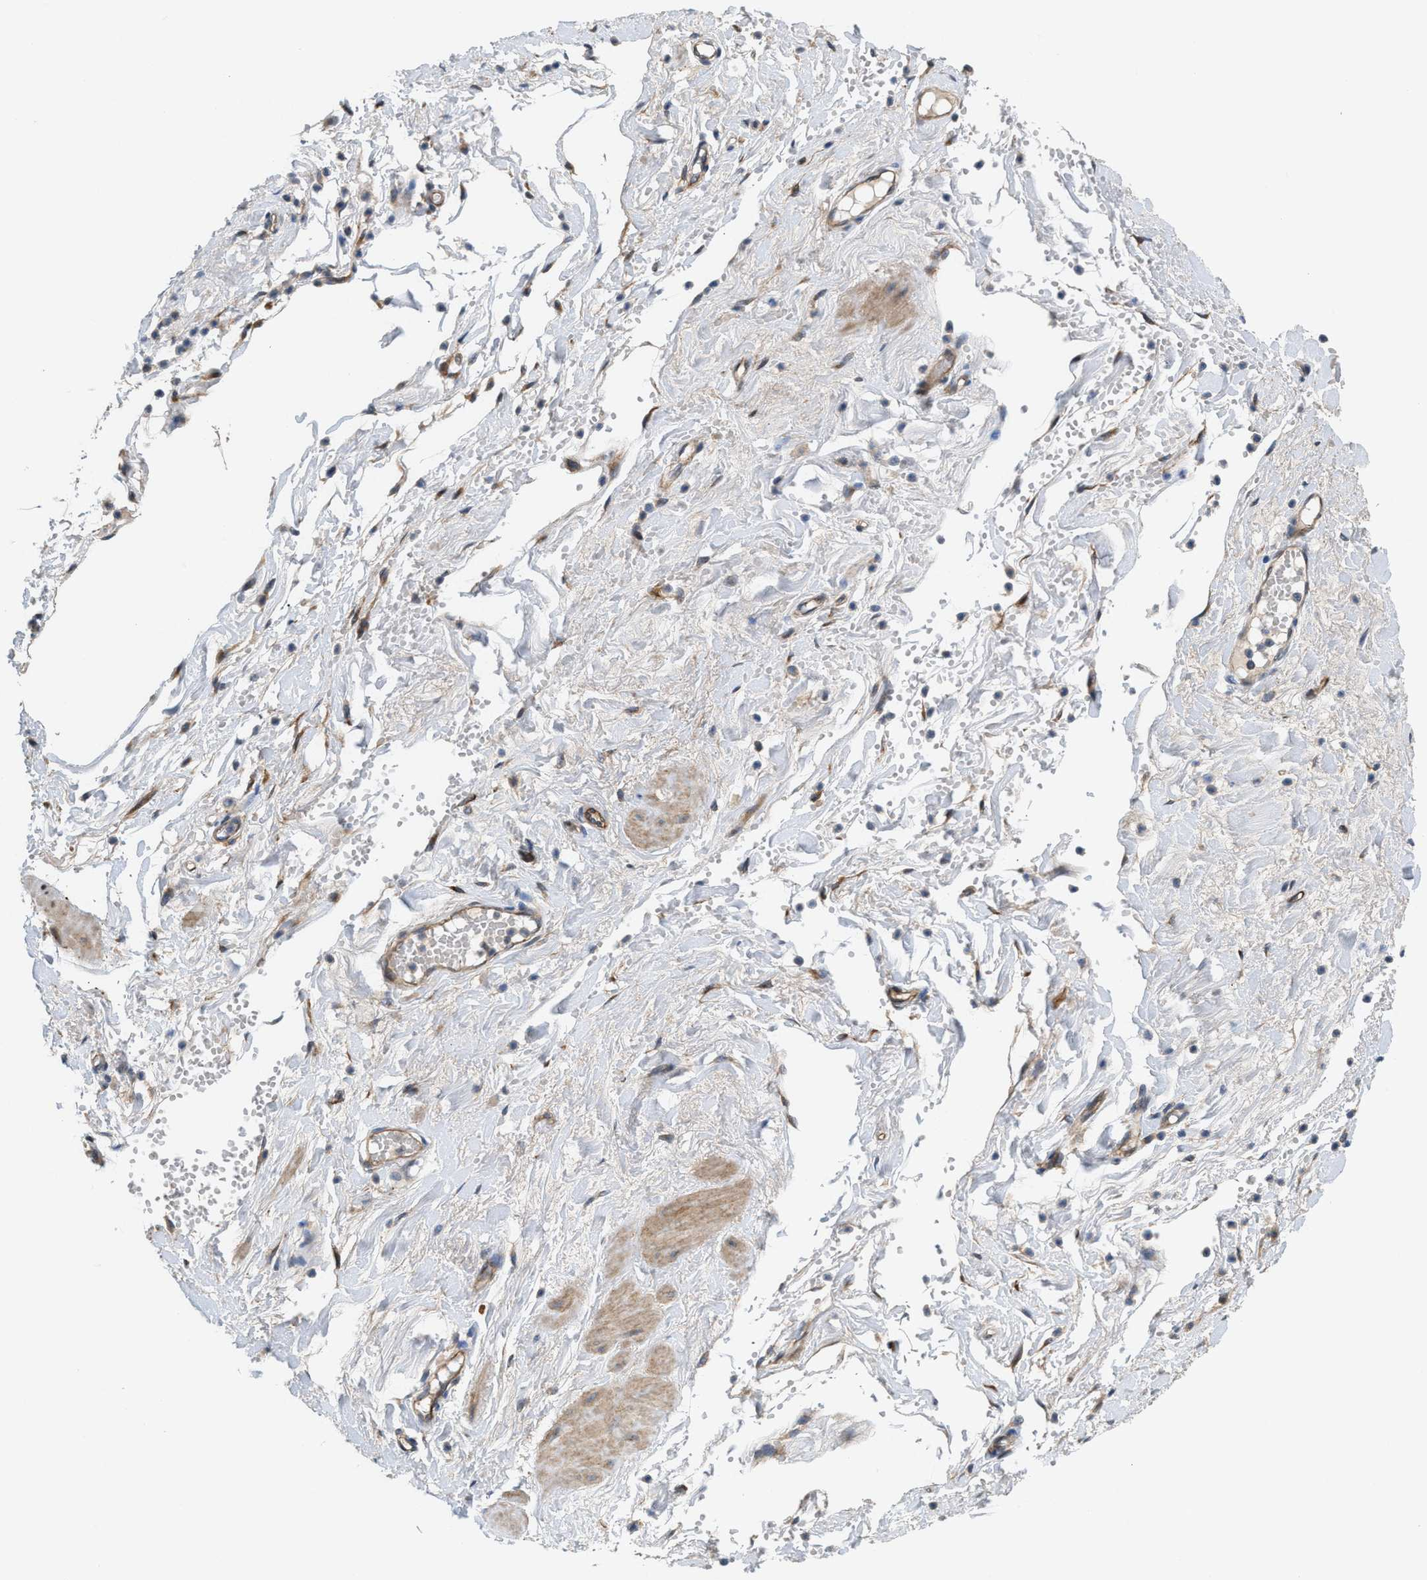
{"staining": {"intensity": "negative", "quantity": "none", "location": "none"}, "tissue": "adipose tissue", "cell_type": "Adipocytes", "image_type": "normal", "snomed": [{"axis": "morphology", "description": "Normal tissue, NOS"}, {"axis": "topography", "description": "Soft tissue"}], "caption": "Image shows no protein expression in adipocytes of unremarkable adipose tissue.", "gene": "CYB5D1", "patient": {"sex": "male", "age": 72}}